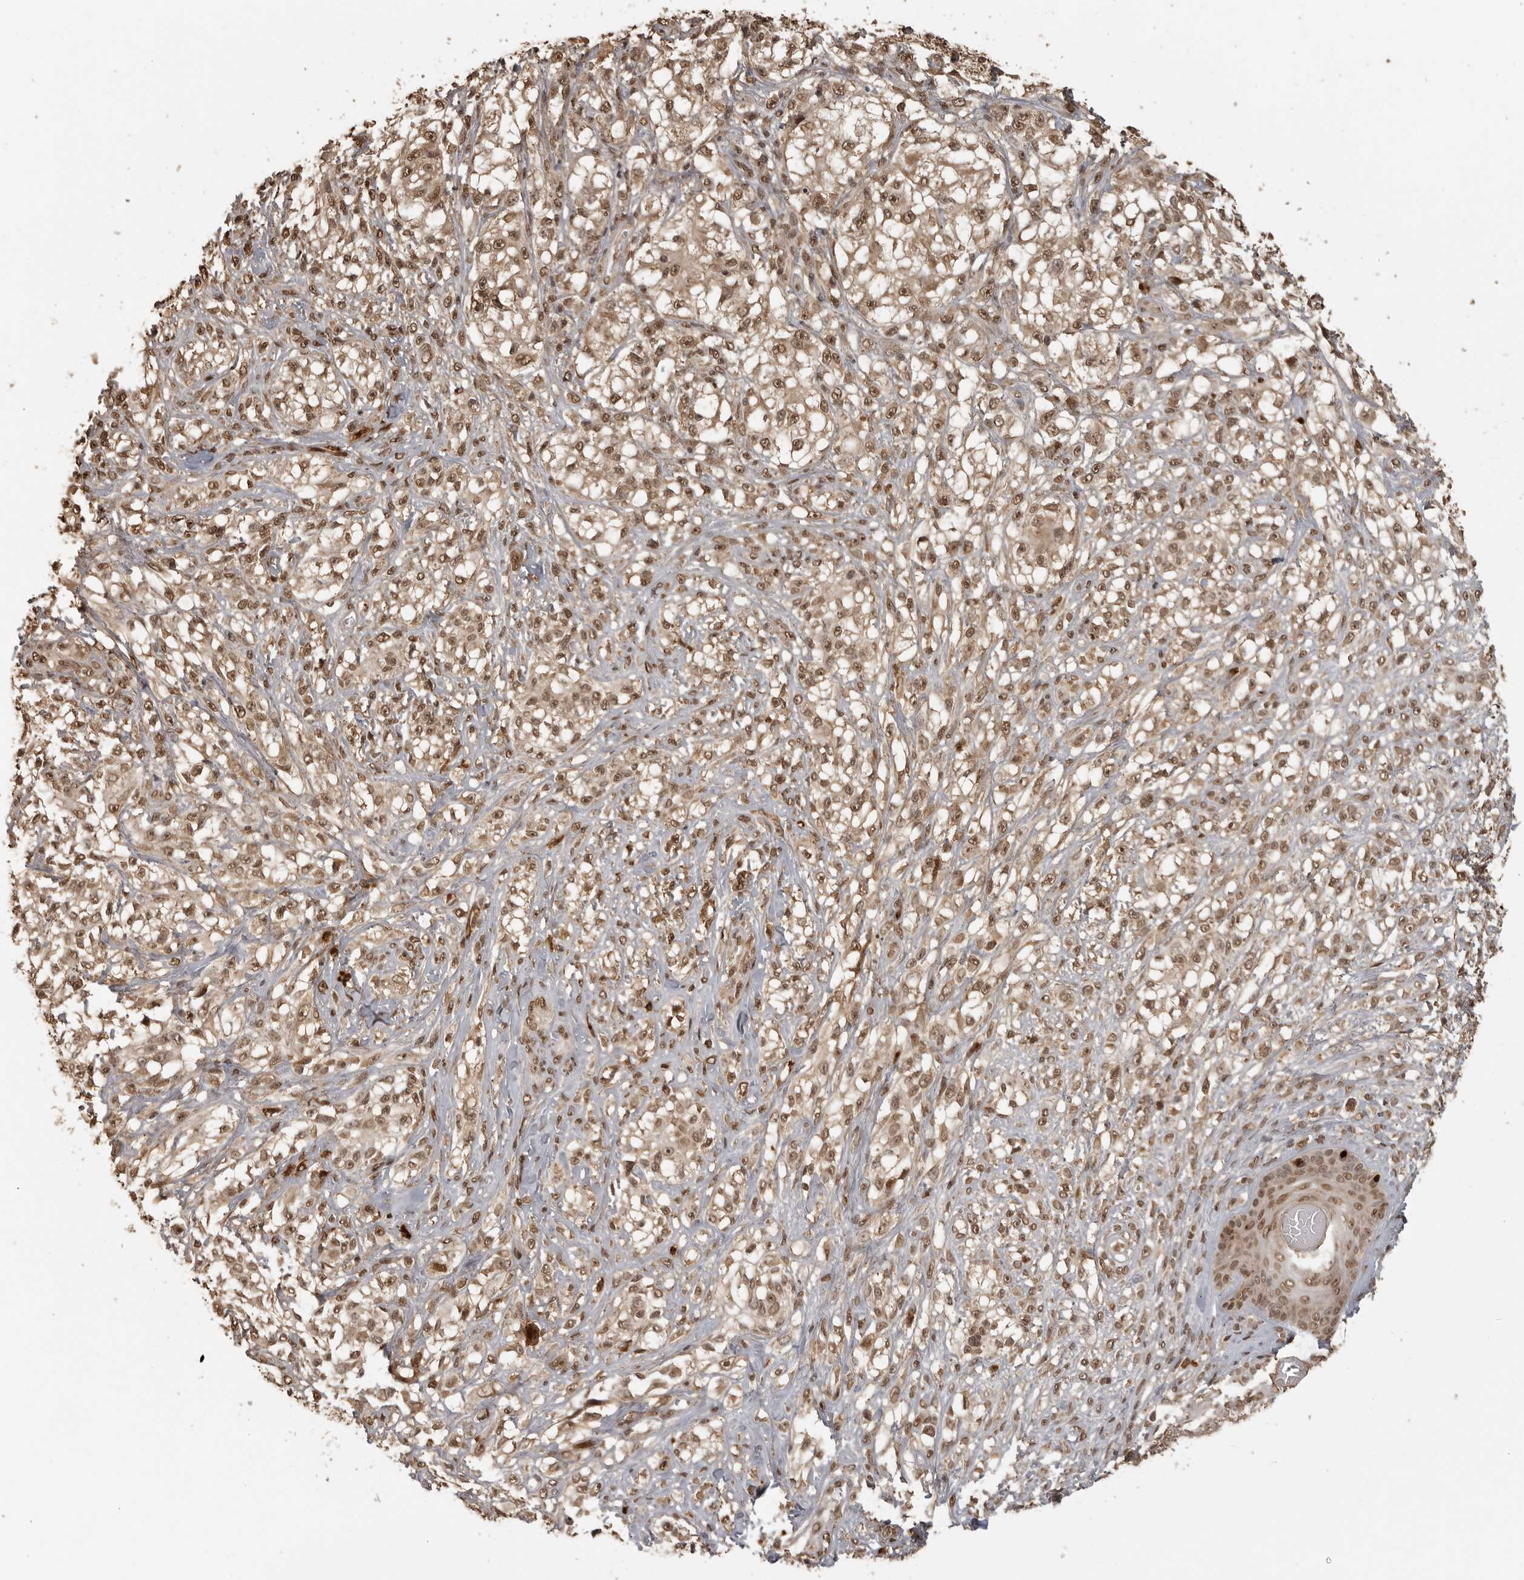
{"staining": {"intensity": "moderate", "quantity": ">75%", "location": "nuclear"}, "tissue": "melanoma", "cell_type": "Tumor cells", "image_type": "cancer", "snomed": [{"axis": "morphology", "description": "Malignant melanoma, NOS"}, {"axis": "topography", "description": "Skin of head"}], "caption": "Moderate nuclear protein staining is present in approximately >75% of tumor cells in malignant melanoma.", "gene": "CLOCK", "patient": {"sex": "male", "age": 83}}